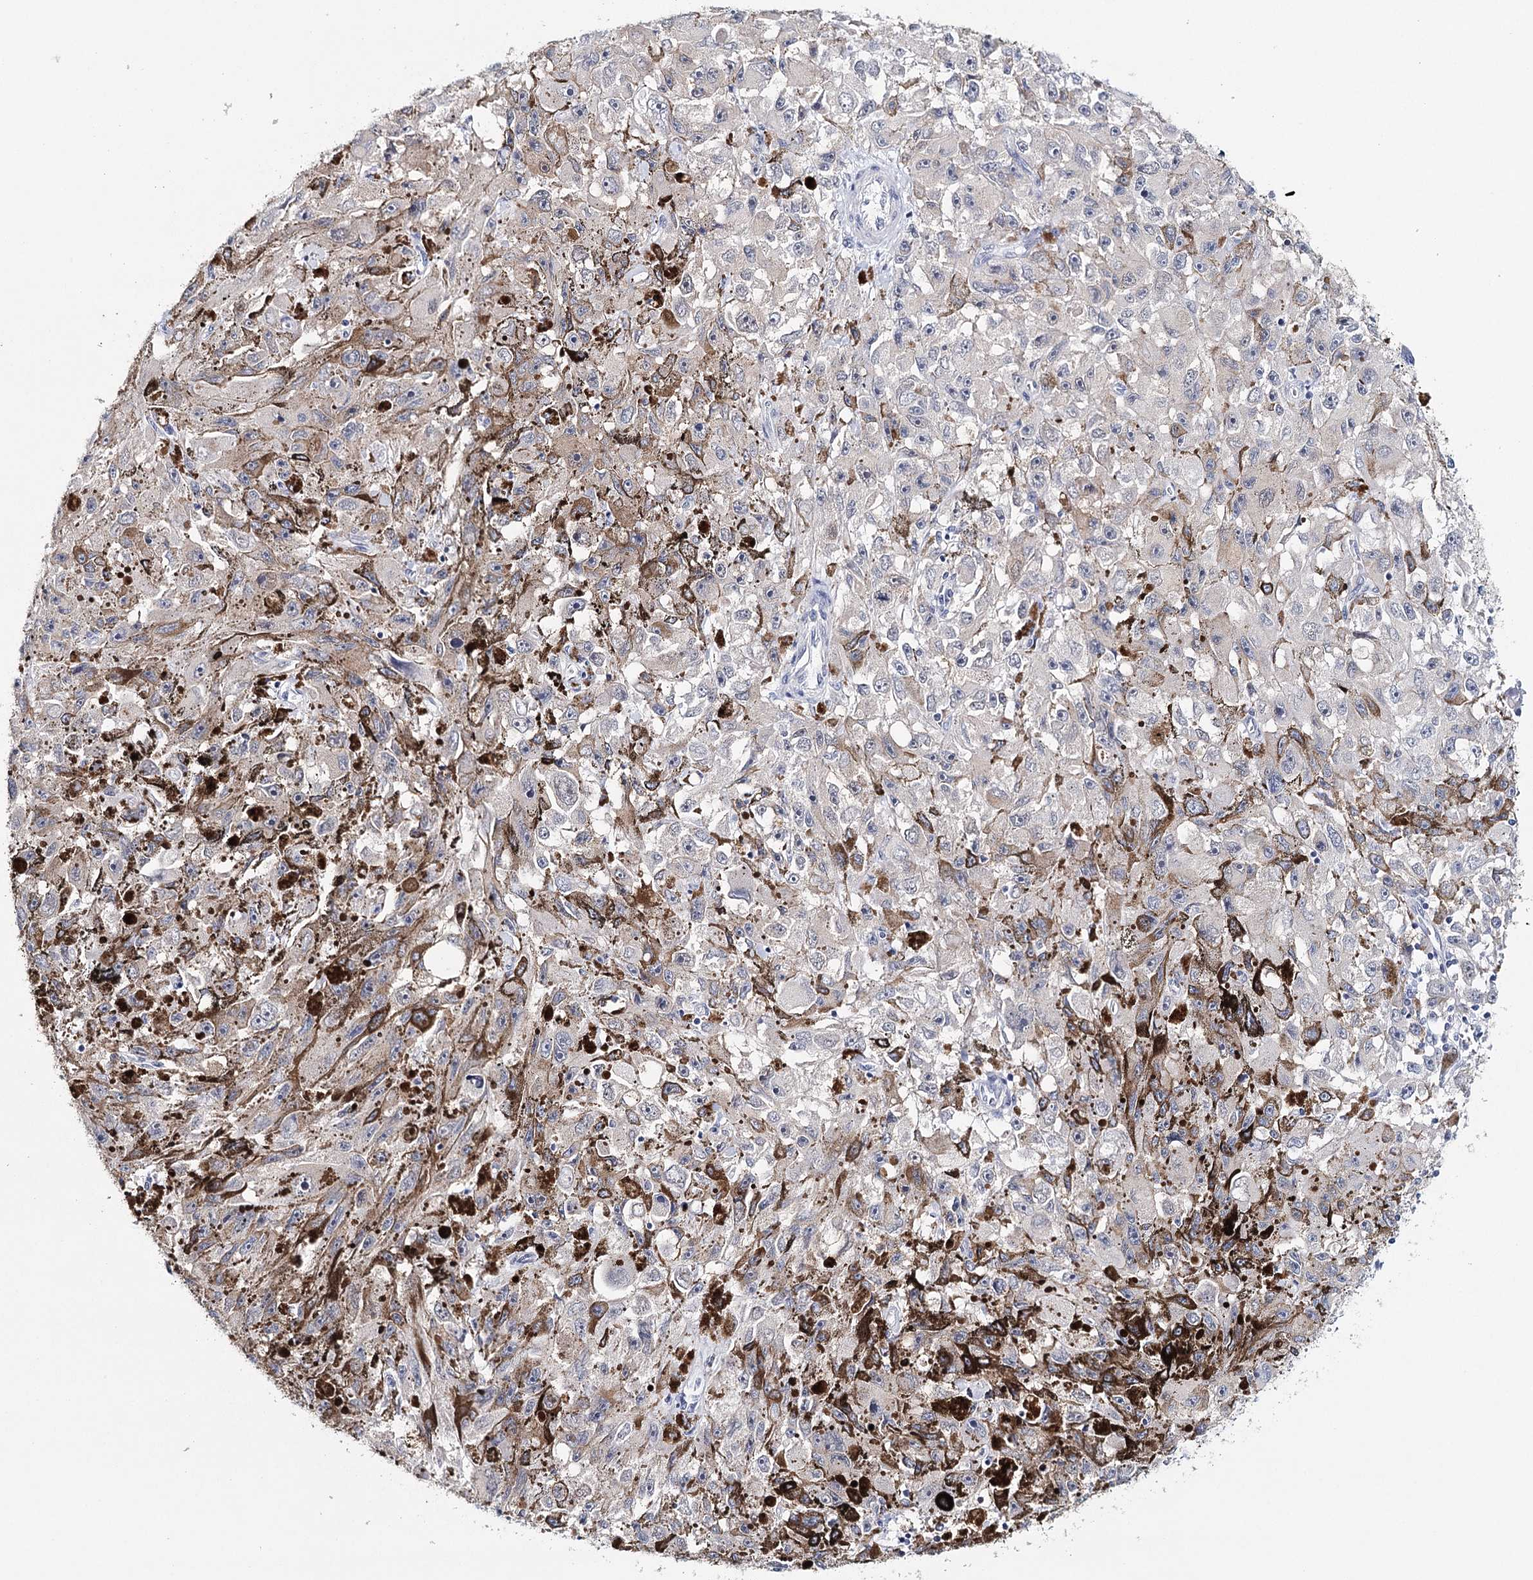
{"staining": {"intensity": "negative", "quantity": "none", "location": "none"}, "tissue": "melanoma", "cell_type": "Tumor cells", "image_type": "cancer", "snomed": [{"axis": "morphology", "description": "Malignant melanoma, NOS"}, {"axis": "topography", "description": "Skin"}], "caption": "High magnification brightfield microscopy of melanoma stained with DAB (brown) and counterstained with hematoxylin (blue): tumor cells show no significant staining.", "gene": "HSPA4L", "patient": {"sex": "female", "age": 104}}